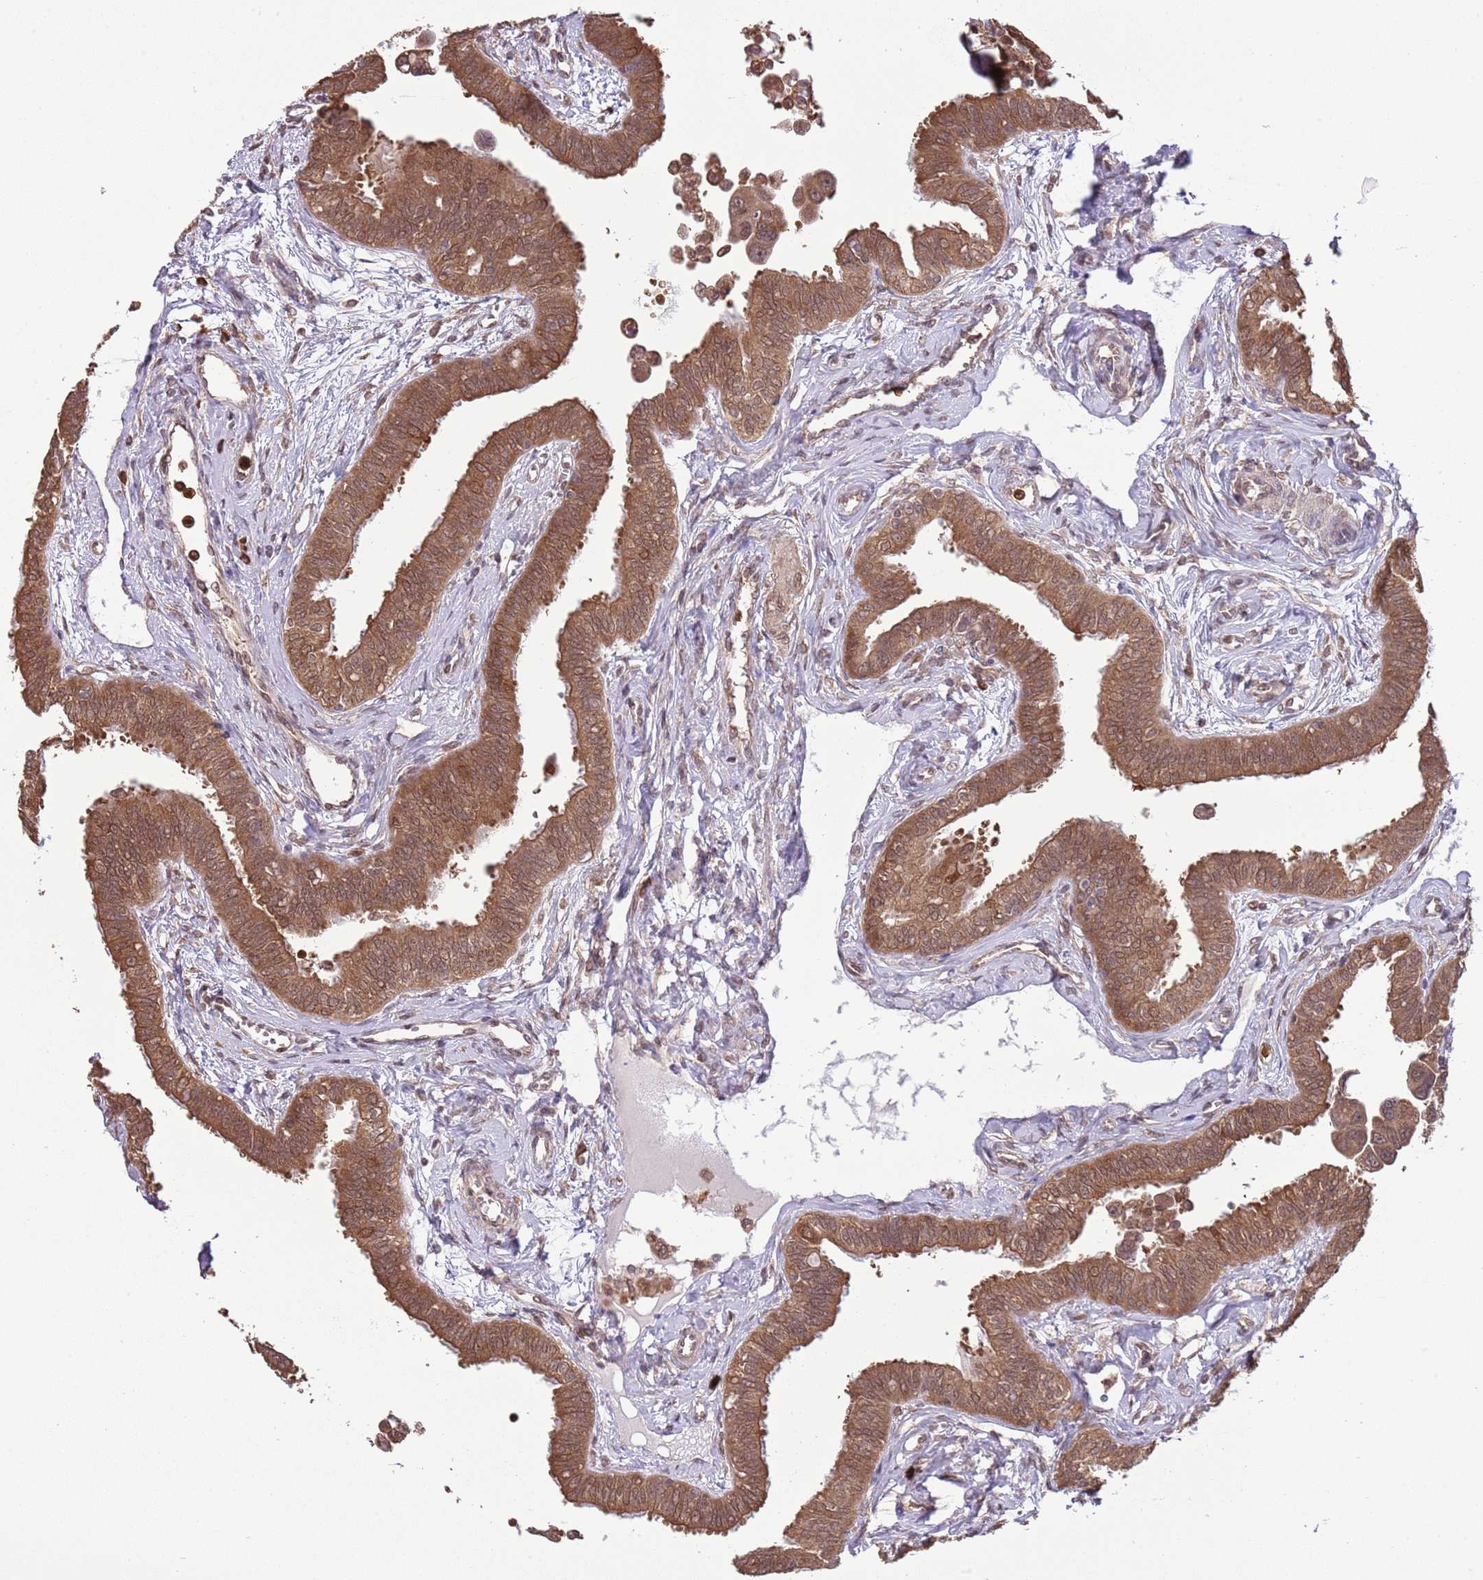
{"staining": {"intensity": "moderate", "quantity": ">75%", "location": "cytoplasmic/membranous,nuclear"}, "tissue": "fallopian tube", "cell_type": "Glandular cells", "image_type": "normal", "snomed": [{"axis": "morphology", "description": "Normal tissue, NOS"}, {"axis": "morphology", "description": "Carcinoma, NOS"}, {"axis": "topography", "description": "Fallopian tube"}, {"axis": "topography", "description": "Ovary"}], "caption": "Brown immunohistochemical staining in benign fallopian tube shows moderate cytoplasmic/membranous,nuclear staining in about >75% of glandular cells.", "gene": "AMIGO1", "patient": {"sex": "female", "age": 59}}